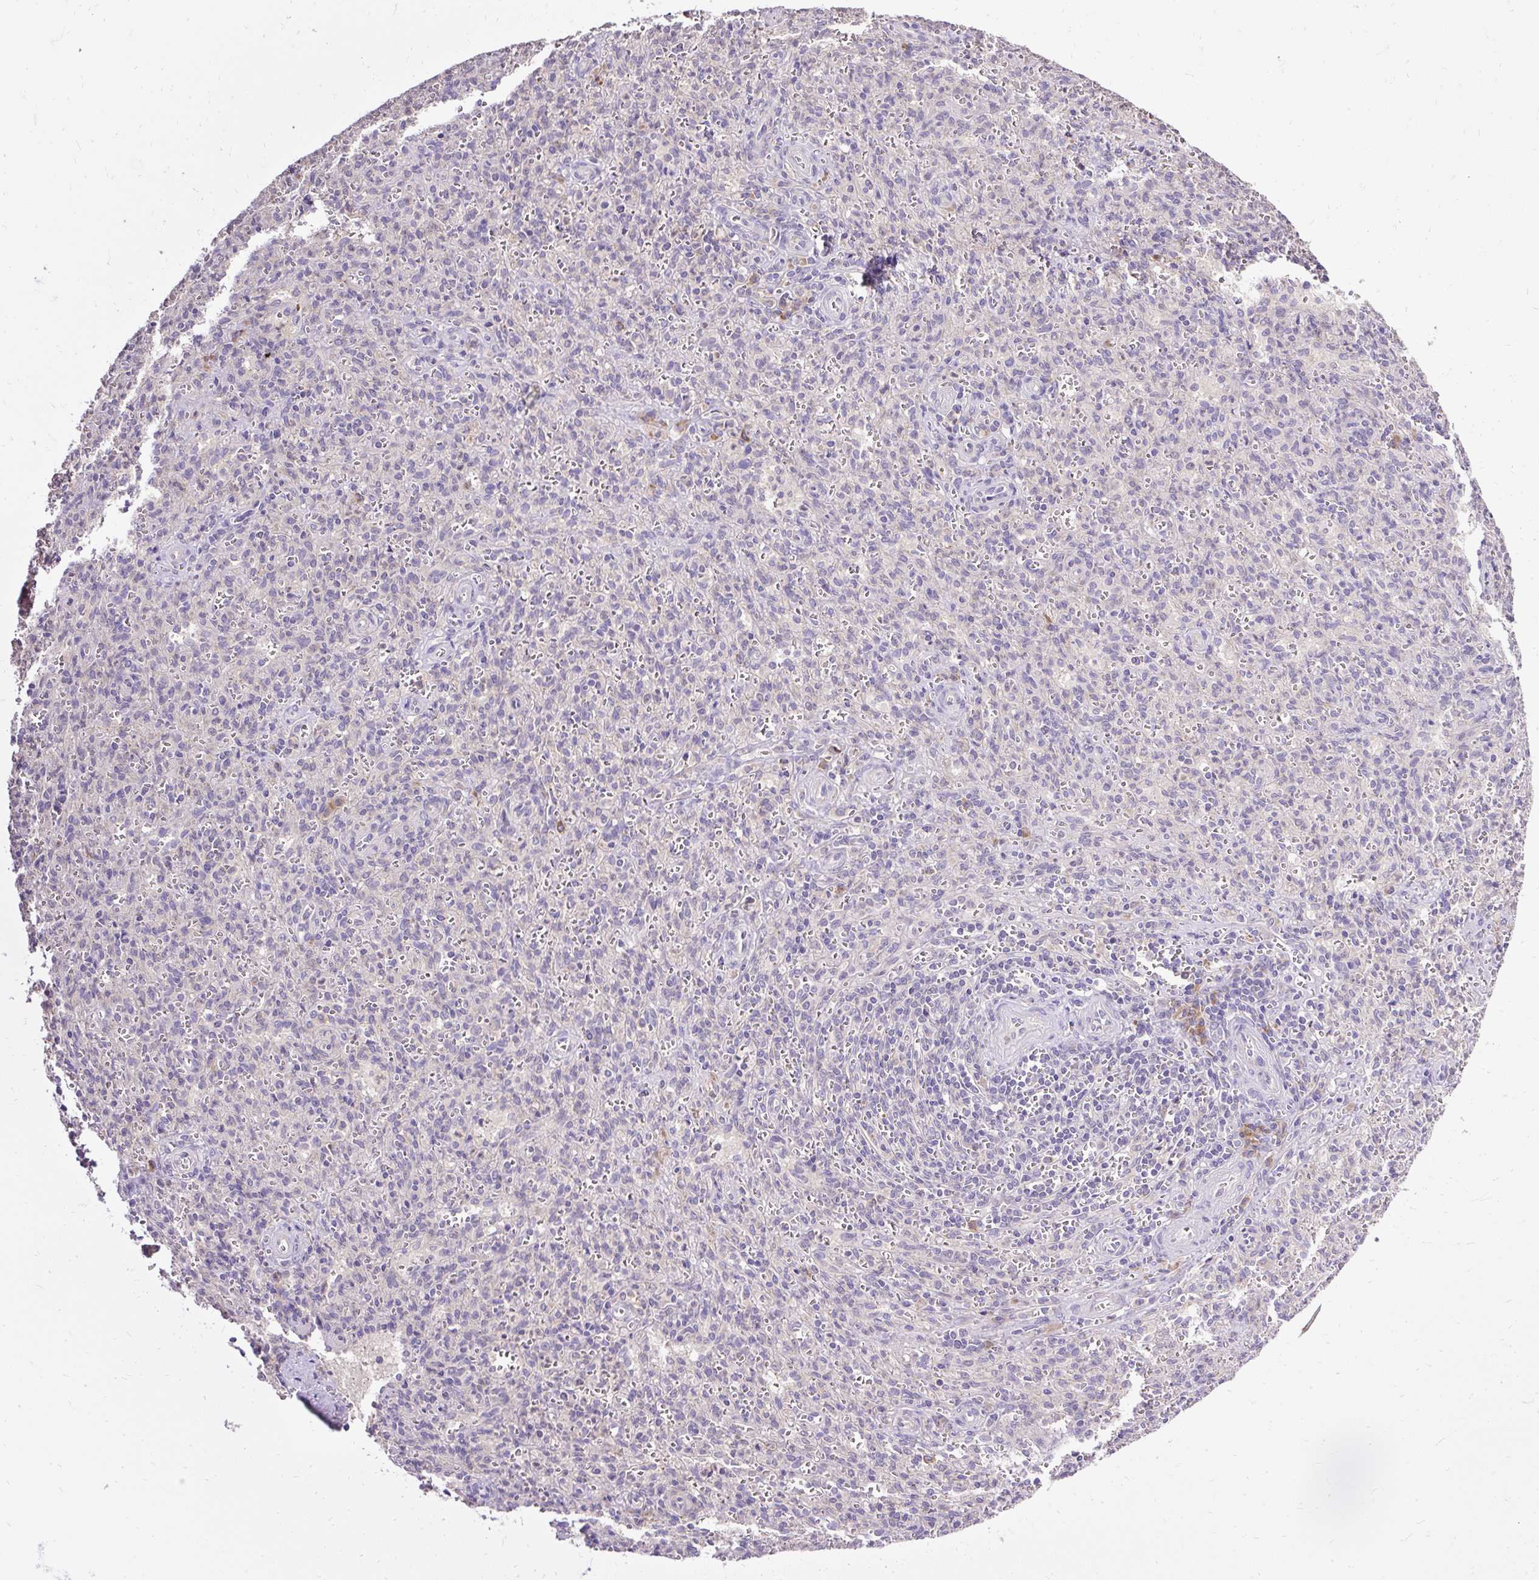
{"staining": {"intensity": "negative", "quantity": "none", "location": "none"}, "tissue": "spleen", "cell_type": "Cells in red pulp", "image_type": "normal", "snomed": [{"axis": "morphology", "description": "Normal tissue, NOS"}, {"axis": "topography", "description": "Spleen"}], "caption": "A high-resolution image shows immunohistochemistry staining of benign spleen, which displays no significant expression in cells in red pulp.", "gene": "SEC63", "patient": {"sex": "female", "age": 26}}